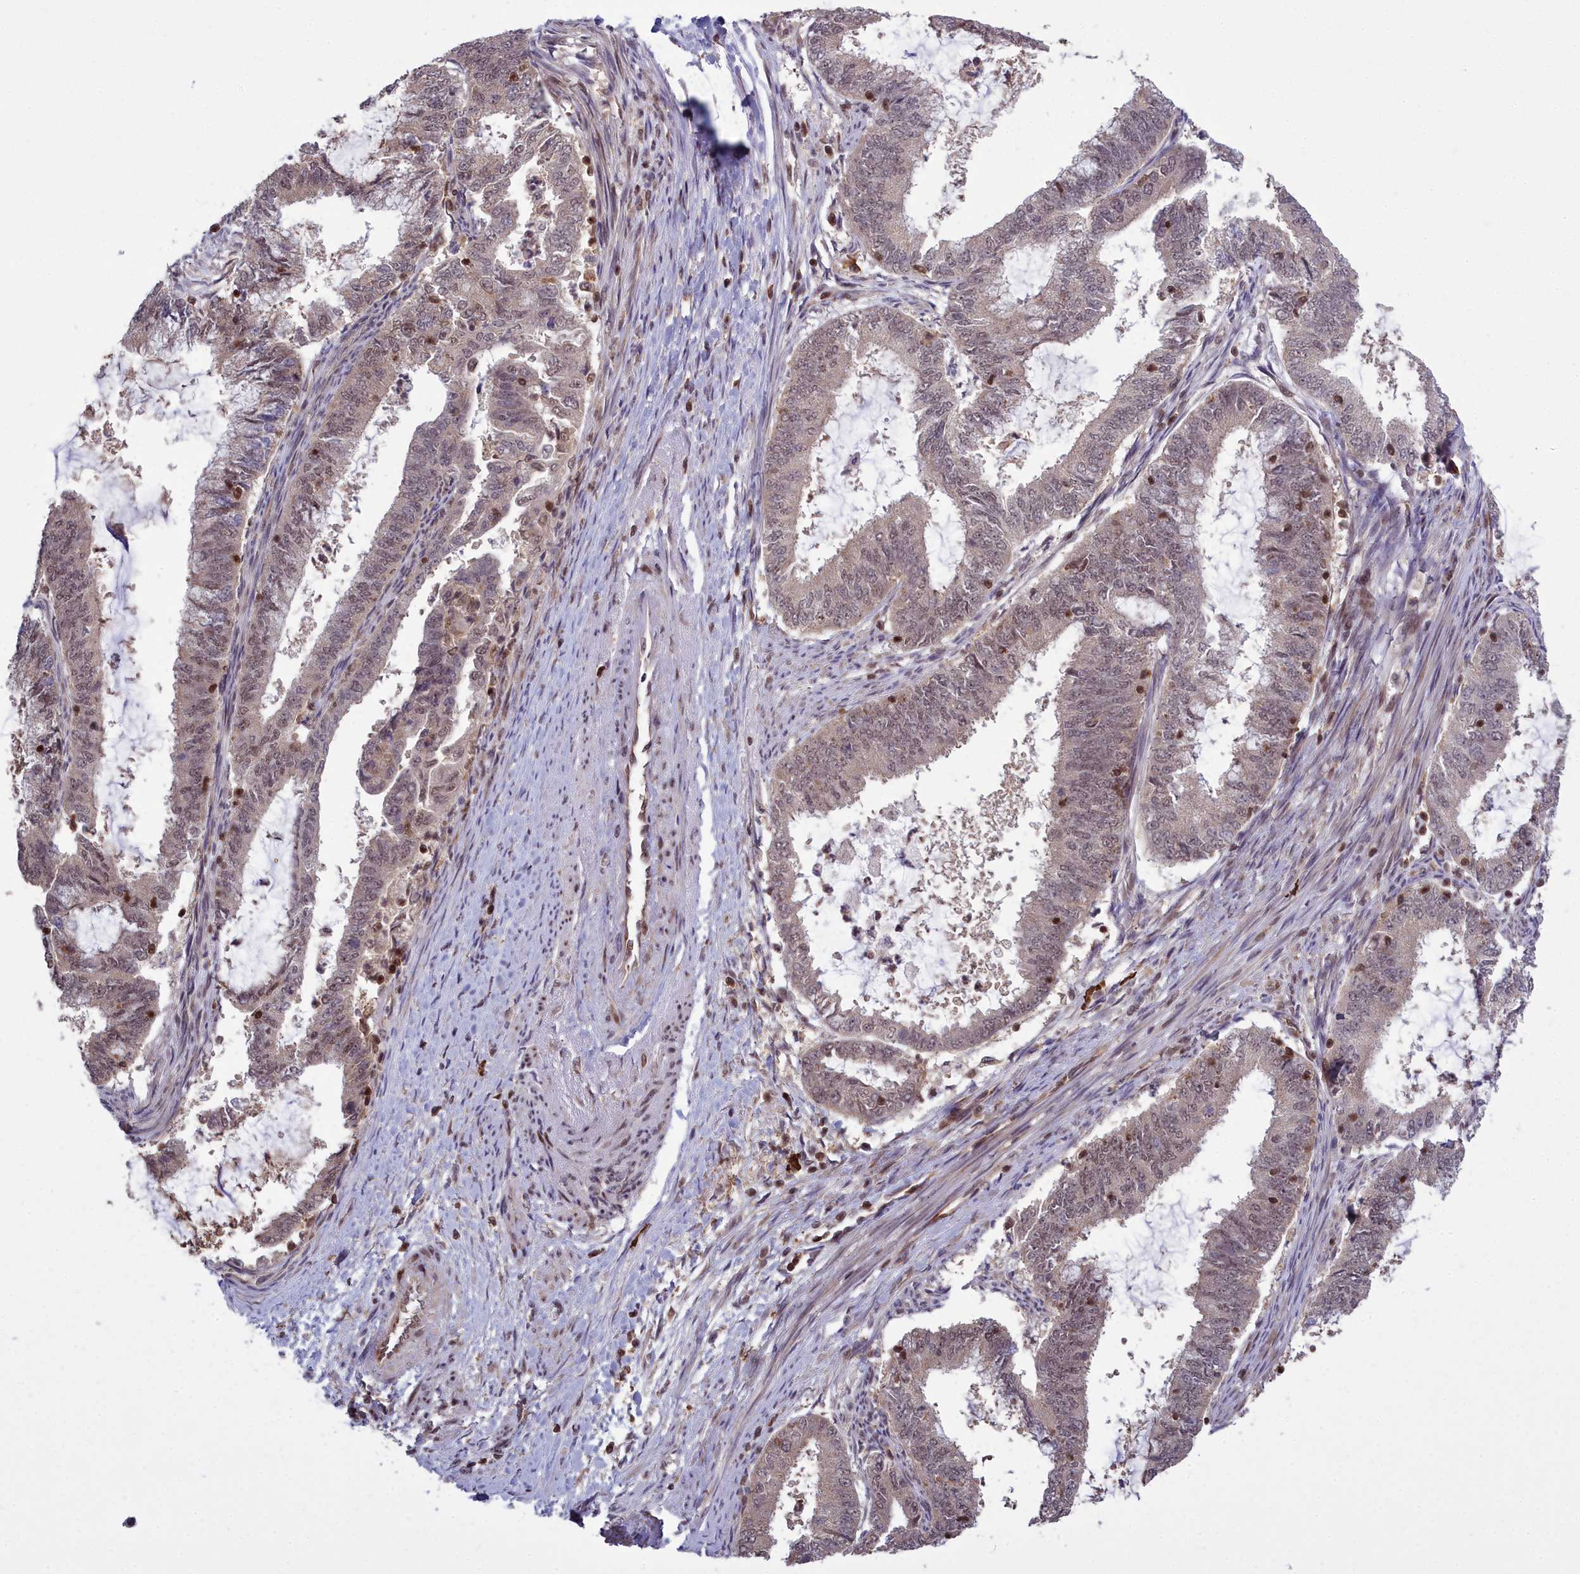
{"staining": {"intensity": "weak", "quantity": "25%-75%", "location": "nuclear"}, "tissue": "endometrial cancer", "cell_type": "Tumor cells", "image_type": "cancer", "snomed": [{"axis": "morphology", "description": "Adenocarcinoma, NOS"}, {"axis": "topography", "description": "Endometrium"}], "caption": "A brown stain highlights weak nuclear staining of a protein in human endometrial cancer tumor cells.", "gene": "GMEB1", "patient": {"sex": "female", "age": 51}}